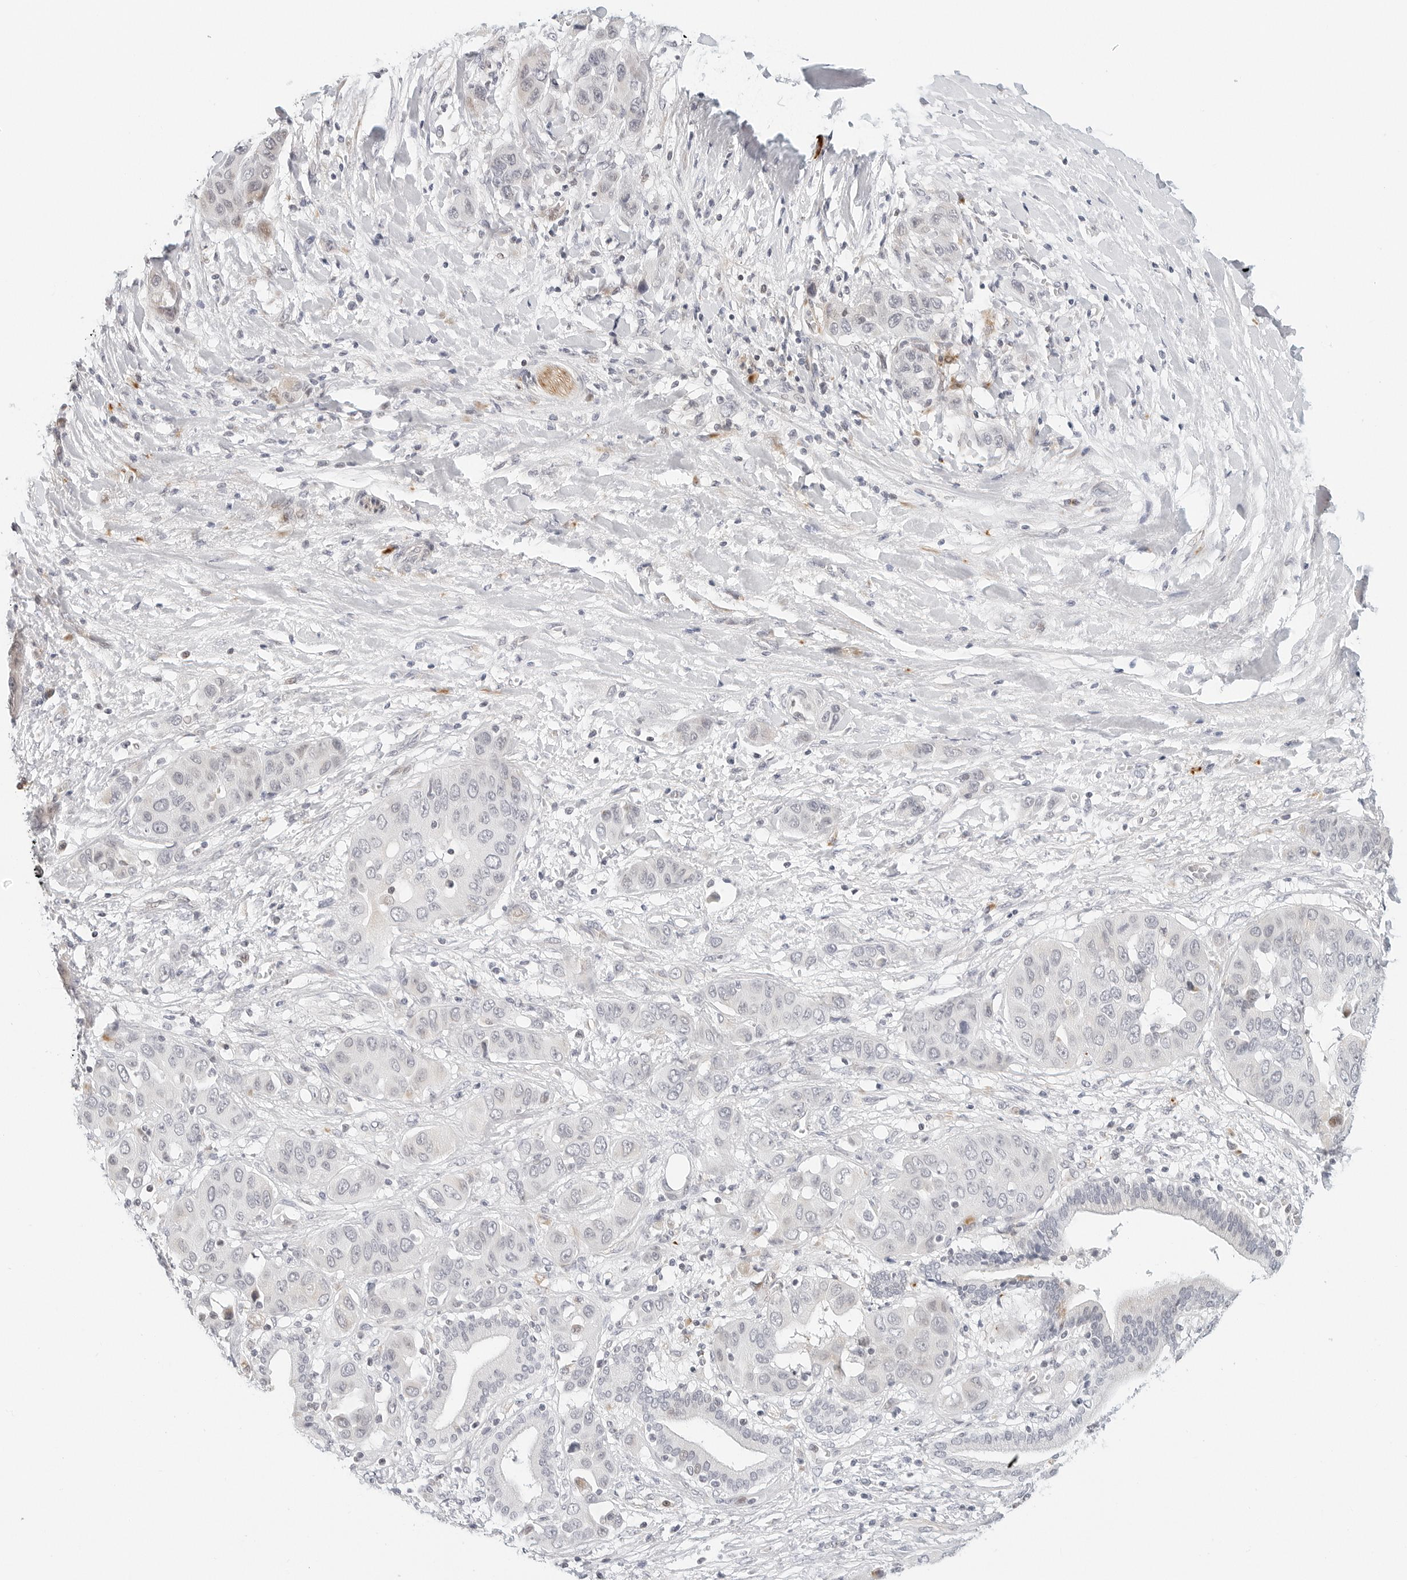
{"staining": {"intensity": "negative", "quantity": "none", "location": "none"}, "tissue": "liver cancer", "cell_type": "Tumor cells", "image_type": "cancer", "snomed": [{"axis": "morphology", "description": "Cholangiocarcinoma"}, {"axis": "topography", "description": "Liver"}], "caption": "Tumor cells are negative for protein expression in human liver cholangiocarcinoma.", "gene": "PARP10", "patient": {"sex": "female", "age": 52}}